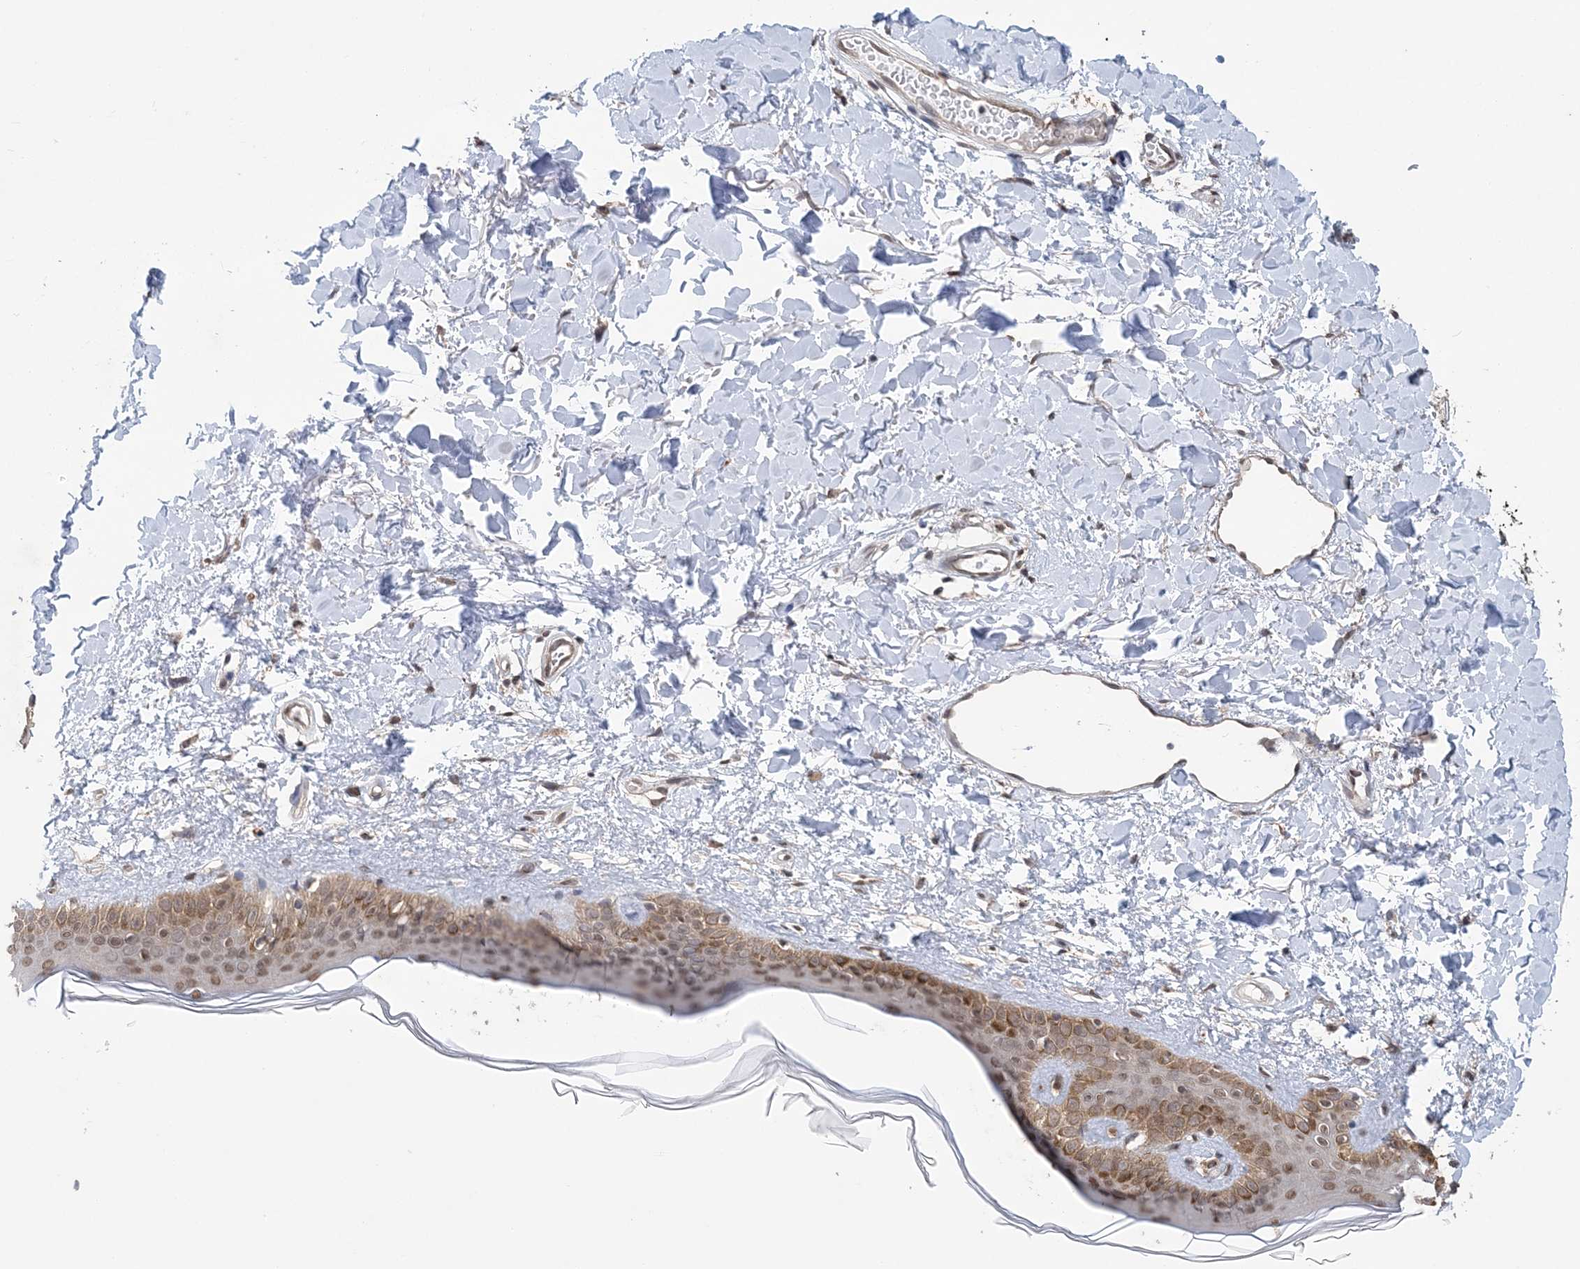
{"staining": {"intensity": "moderate", "quantity": "25%-75%", "location": "cytoplasmic/membranous"}, "tissue": "skin", "cell_type": "Fibroblasts", "image_type": "normal", "snomed": [{"axis": "morphology", "description": "Normal tissue, NOS"}, {"axis": "topography", "description": "Skin"}], "caption": "Fibroblasts show medium levels of moderate cytoplasmic/membranous positivity in about 25%-75% of cells in benign skin. (DAB = brown stain, brightfield microscopy at high magnification).", "gene": "CCDC152", "patient": {"sex": "female", "age": 58}}